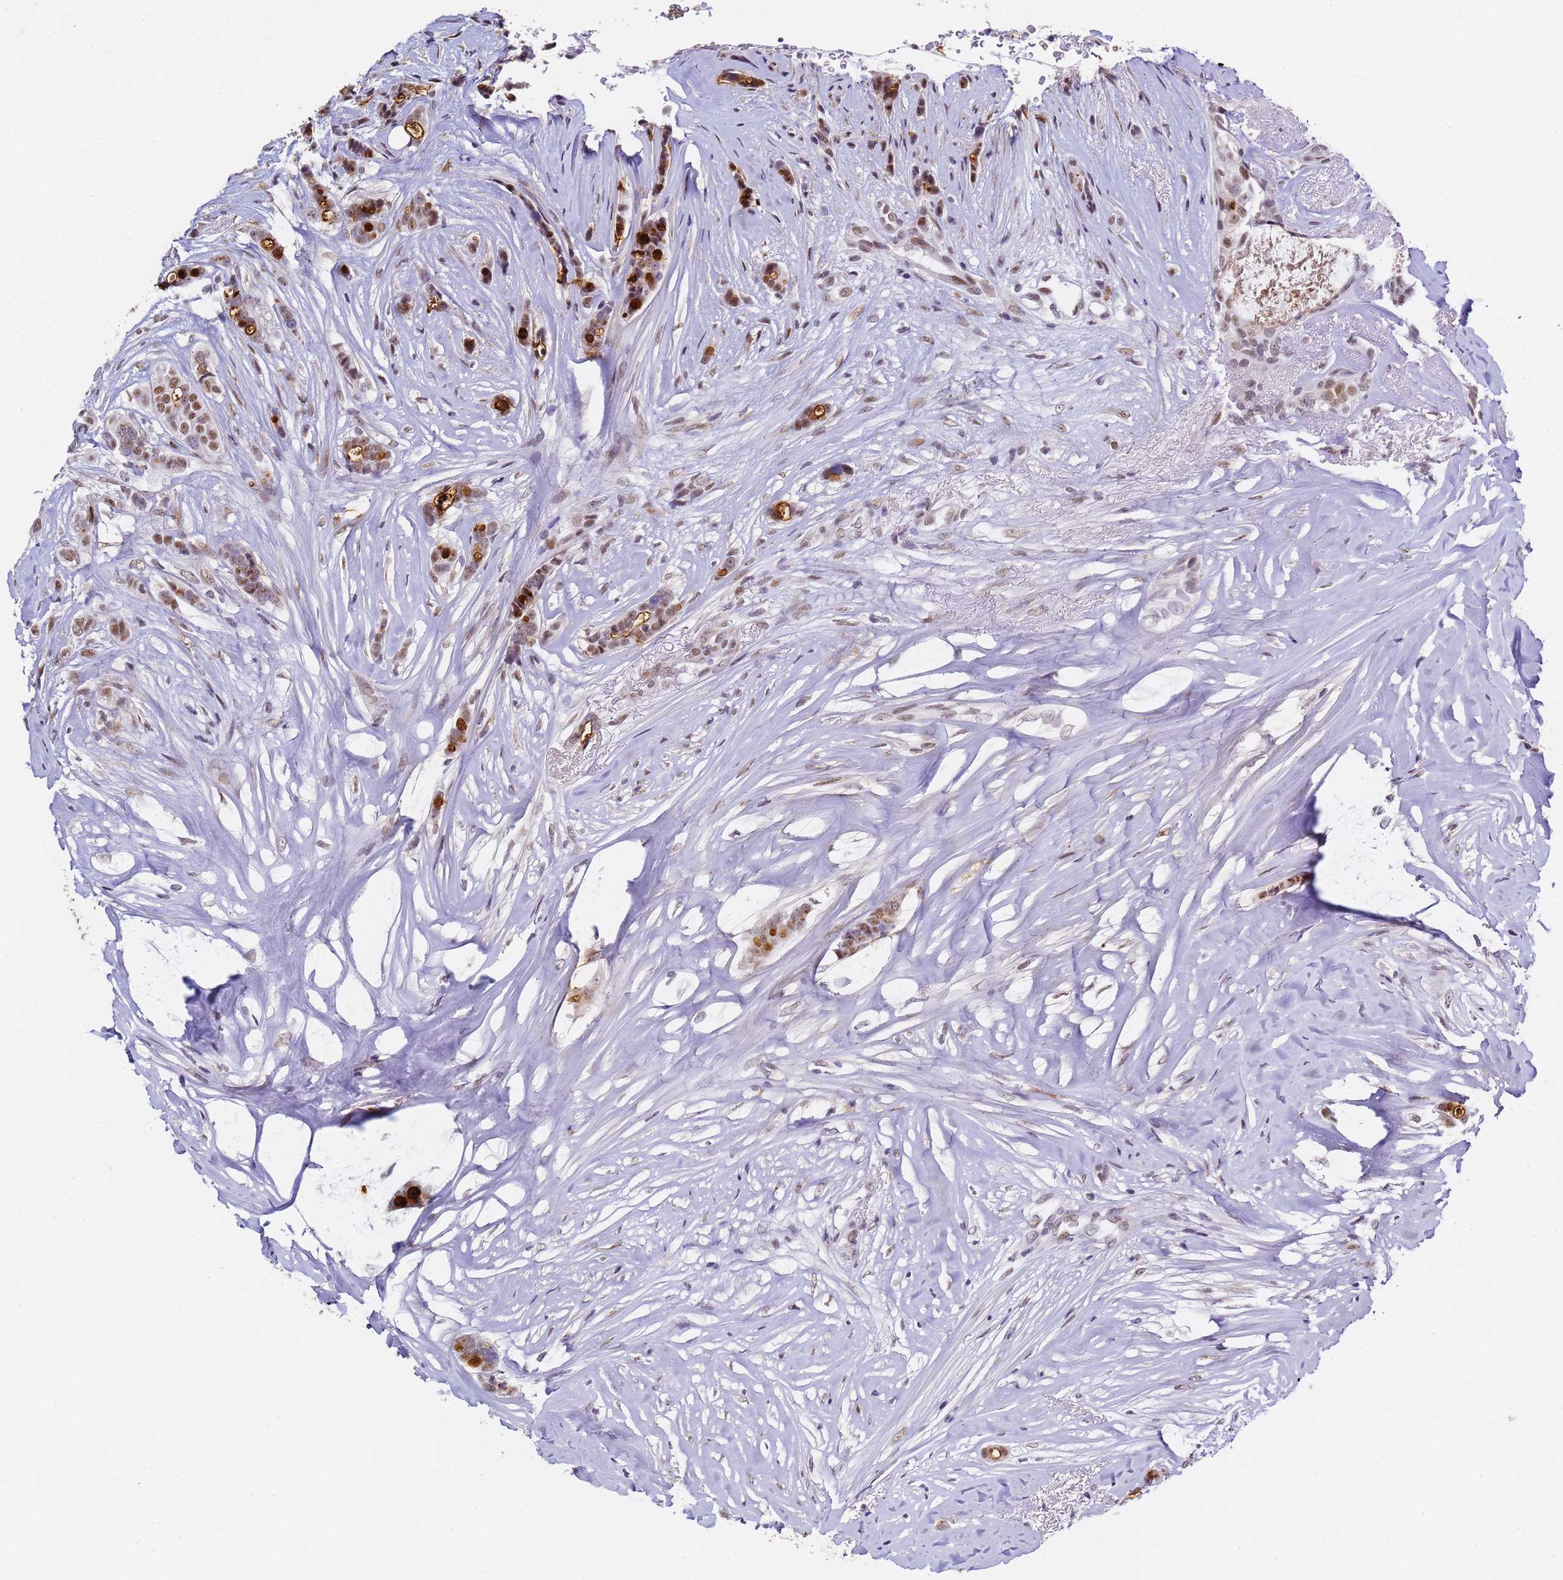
{"staining": {"intensity": "moderate", "quantity": ">75%", "location": "nuclear"}, "tissue": "breast cancer", "cell_type": "Tumor cells", "image_type": "cancer", "snomed": [{"axis": "morphology", "description": "Lobular carcinoma"}, {"axis": "topography", "description": "Breast"}], "caption": "Human breast lobular carcinoma stained with a protein marker displays moderate staining in tumor cells.", "gene": "FNBP4", "patient": {"sex": "female", "age": 51}}